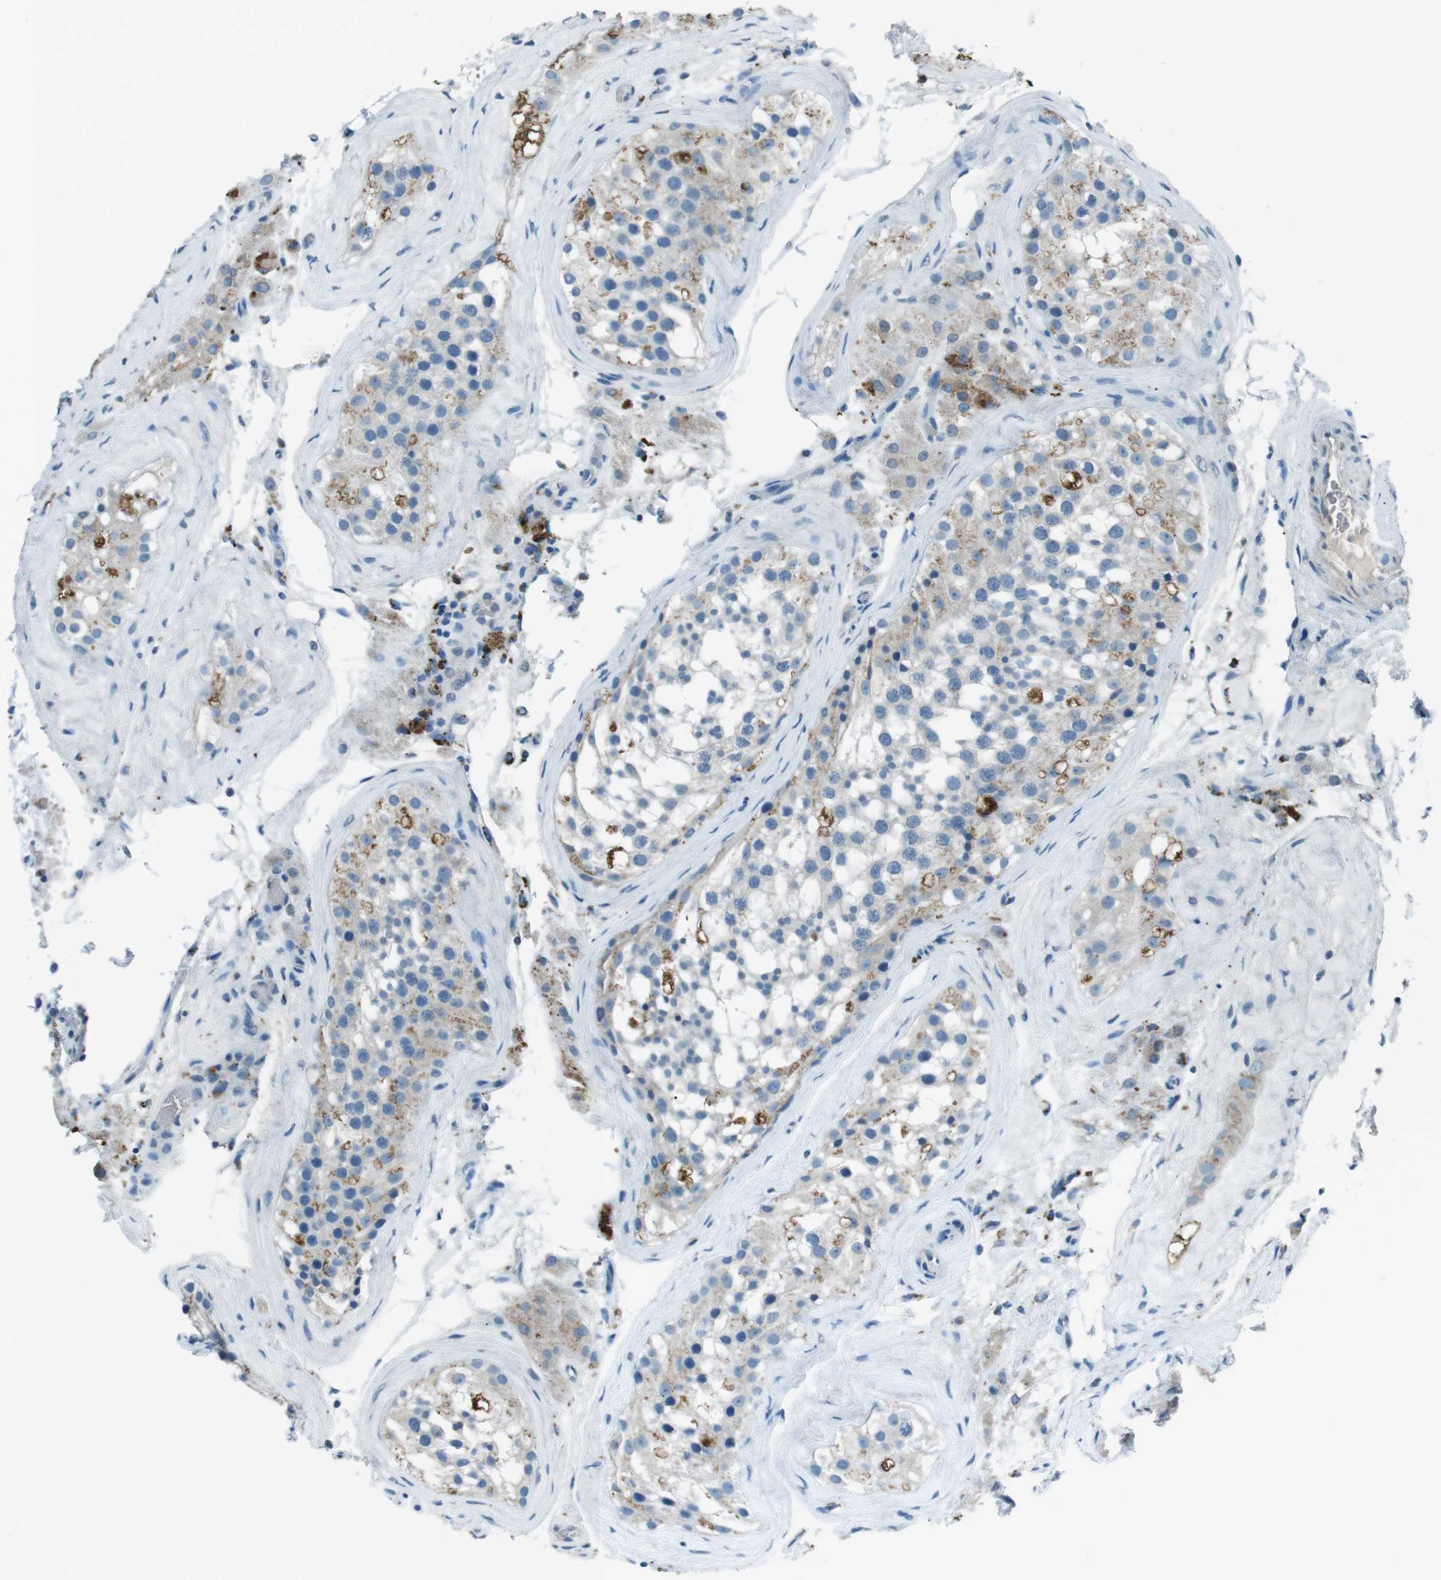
{"staining": {"intensity": "weak", "quantity": "<25%", "location": "cytoplasmic/membranous"}, "tissue": "testis", "cell_type": "Cells in seminiferous ducts", "image_type": "normal", "snomed": [{"axis": "morphology", "description": "Normal tissue, NOS"}, {"axis": "morphology", "description": "Seminoma, NOS"}, {"axis": "topography", "description": "Testis"}], "caption": "Cells in seminiferous ducts show no significant protein positivity in normal testis. The staining is performed using DAB (3,3'-diaminobenzidine) brown chromogen with nuclei counter-stained in using hematoxylin.", "gene": "ST6GAL1", "patient": {"sex": "male", "age": 71}}